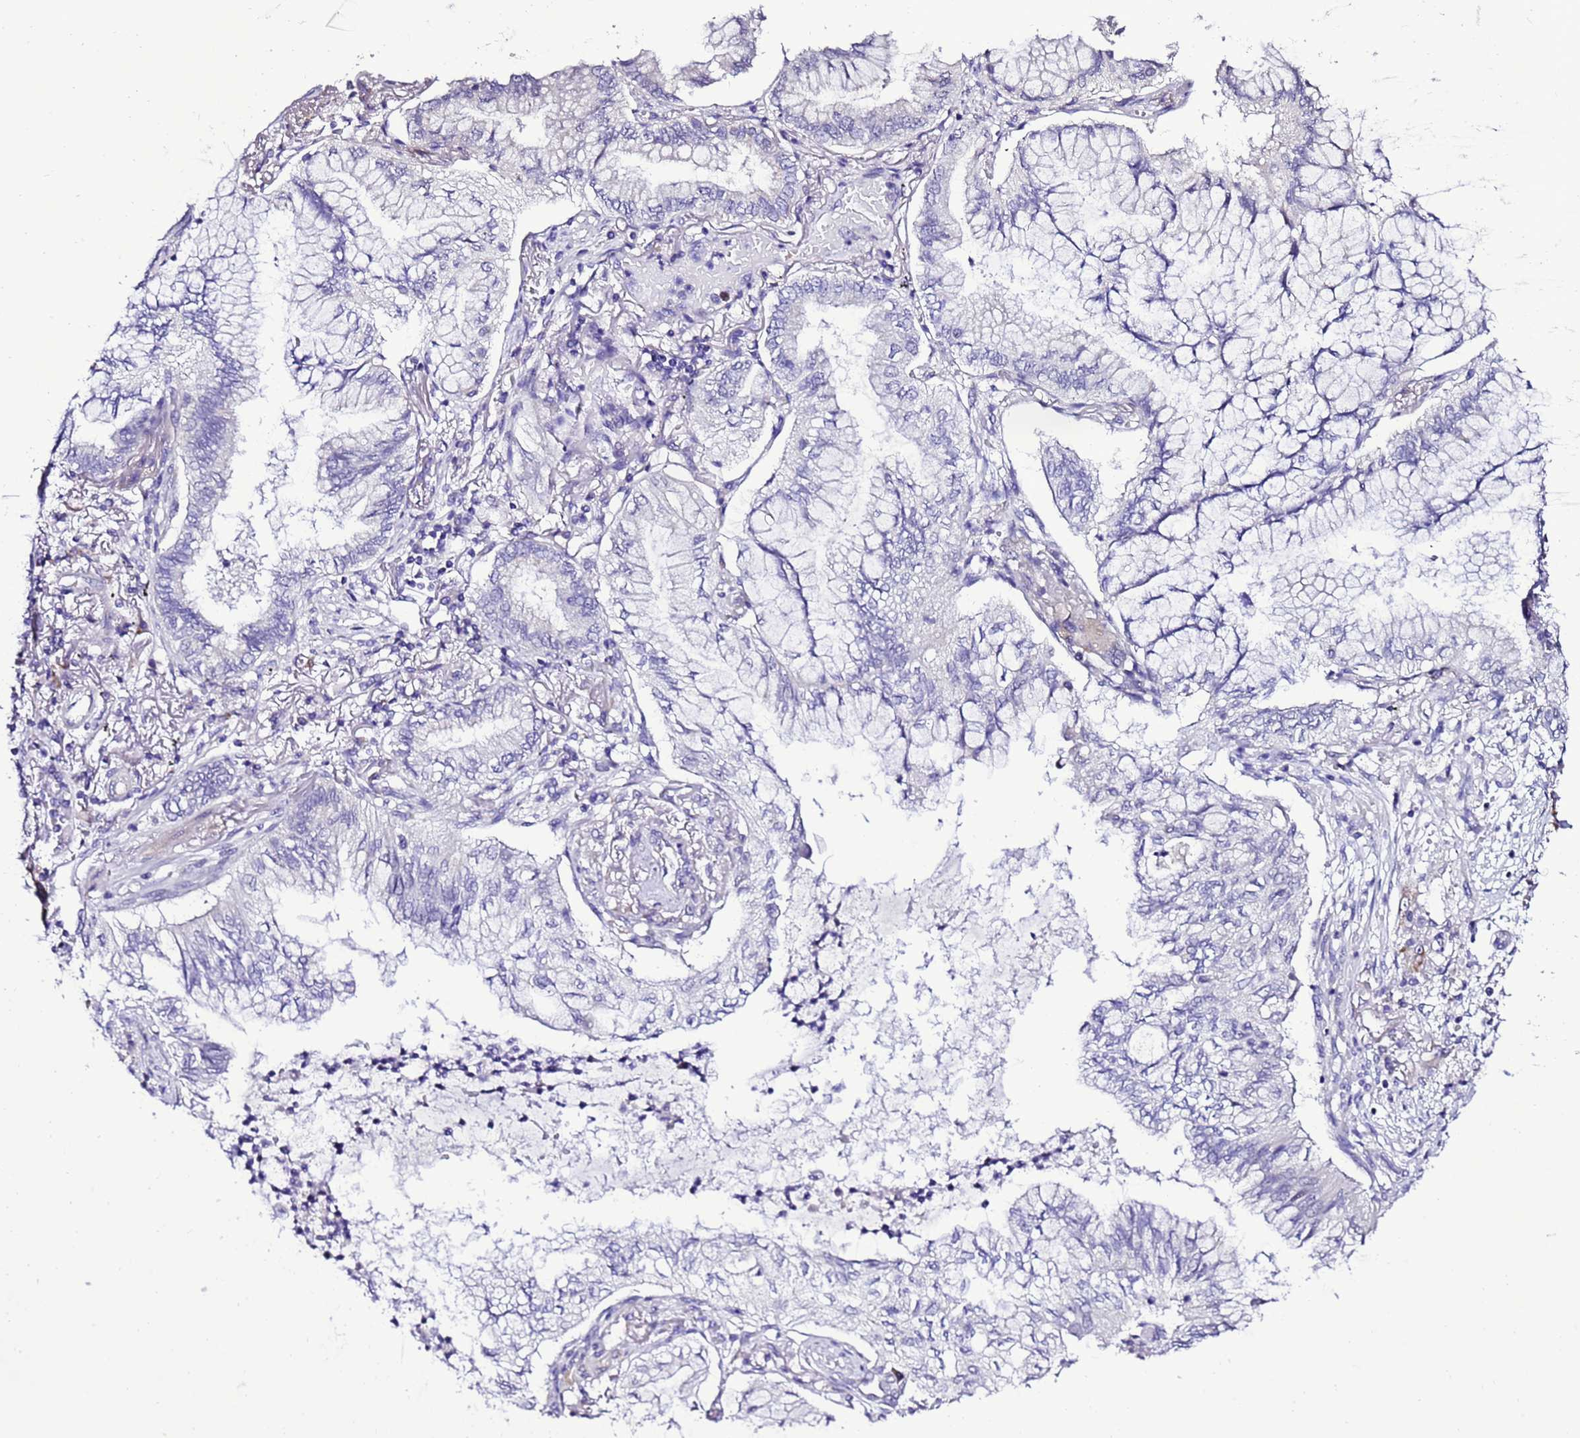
{"staining": {"intensity": "negative", "quantity": "none", "location": "none"}, "tissue": "lung cancer", "cell_type": "Tumor cells", "image_type": "cancer", "snomed": [{"axis": "morphology", "description": "Adenocarcinoma, NOS"}, {"axis": "topography", "description": "Lung"}], "caption": "Tumor cells show no significant staining in lung adenocarcinoma.", "gene": "DPH6", "patient": {"sex": "female", "age": 70}}